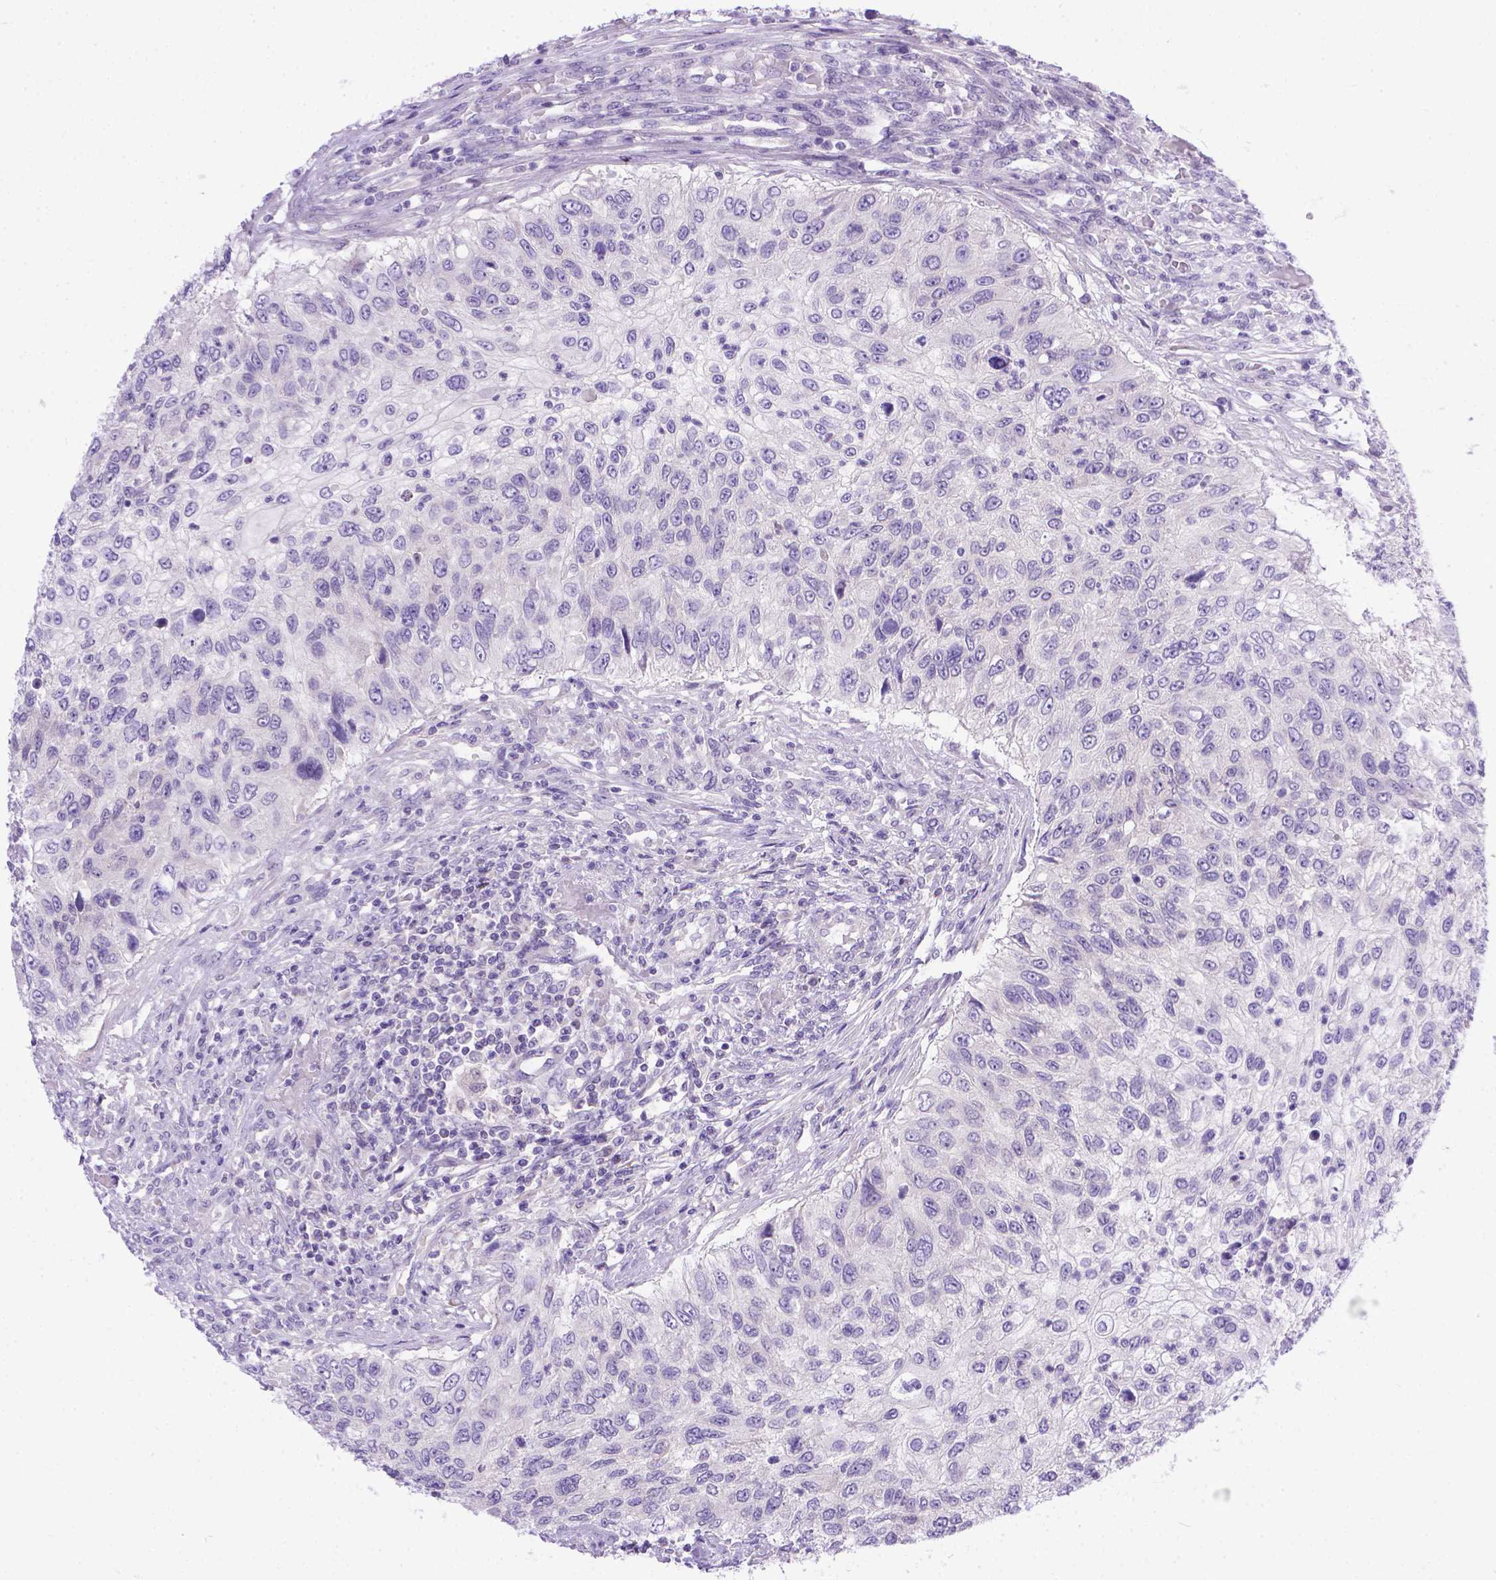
{"staining": {"intensity": "negative", "quantity": "none", "location": "none"}, "tissue": "urothelial cancer", "cell_type": "Tumor cells", "image_type": "cancer", "snomed": [{"axis": "morphology", "description": "Urothelial carcinoma, High grade"}, {"axis": "topography", "description": "Urinary bladder"}], "caption": "Immunohistochemistry micrograph of urothelial cancer stained for a protein (brown), which reveals no staining in tumor cells. The staining was performed using DAB (3,3'-diaminobenzidine) to visualize the protein expression in brown, while the nuclei were stained in blue with hematoxylin (Magnification: 20x).", "gene": "TTLL6", "patient": {"sex": "female", "age": 60}}